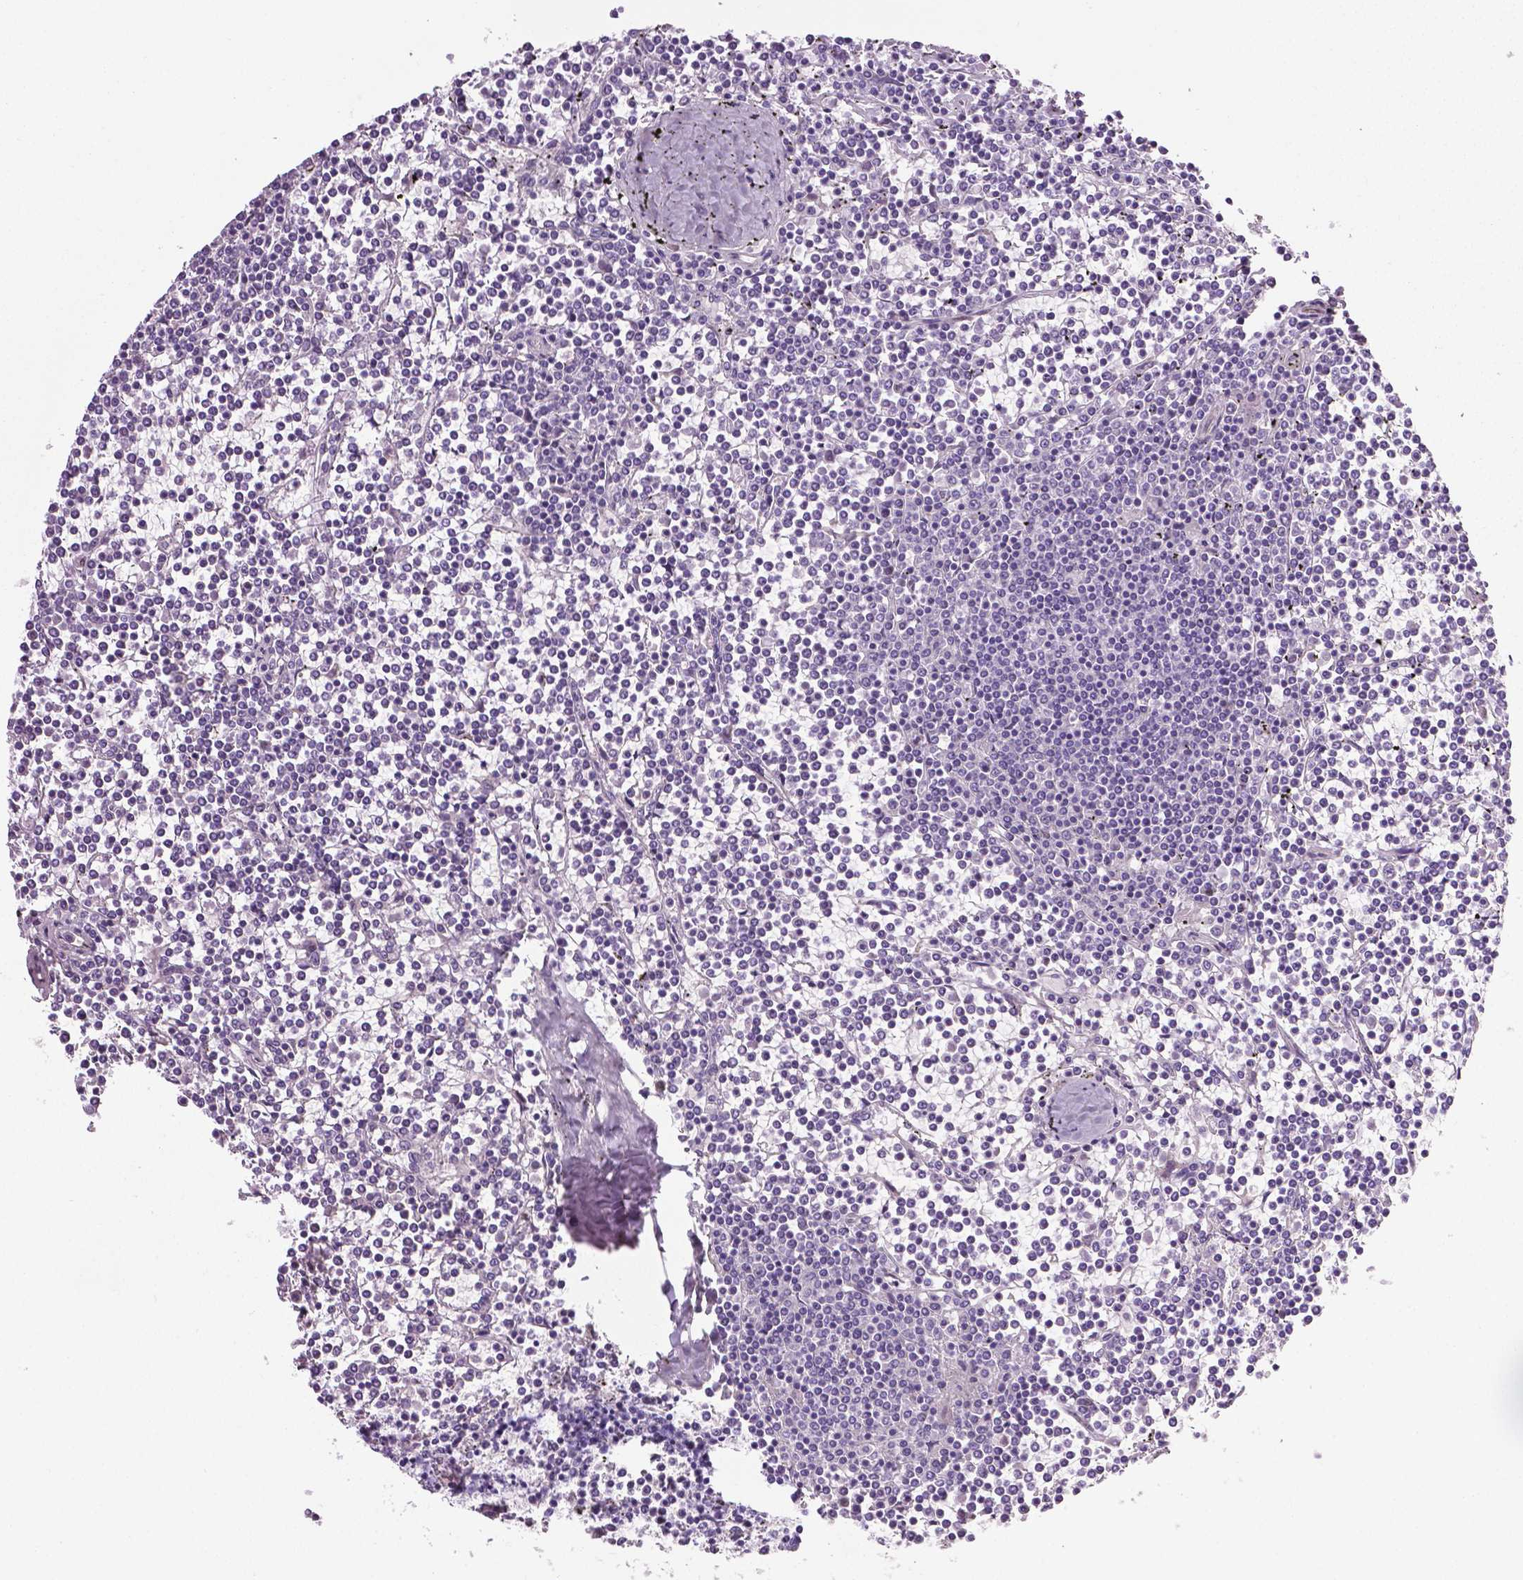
{"staining": {"intensity": "negative", "quantity": "none", "location": "none"}, "tissue": "lymphoma", "cell_type": "Tumor cells", "image_type": "cancer", "snomed": [{"axis": "morphology", "description": "Malignant lymphoma, non-Hodgkin's type, Low grade"}, {"axis": "topography", "description": "Spleen"}], "caption": "A histopathology image of low-grade malignant lymphoma, non-Hodgkin's type stained for a protein demonstrates no brown staining in tumor cells.", "gene": "PTGER3", "patient": {"sex": "female", "age": 19}}